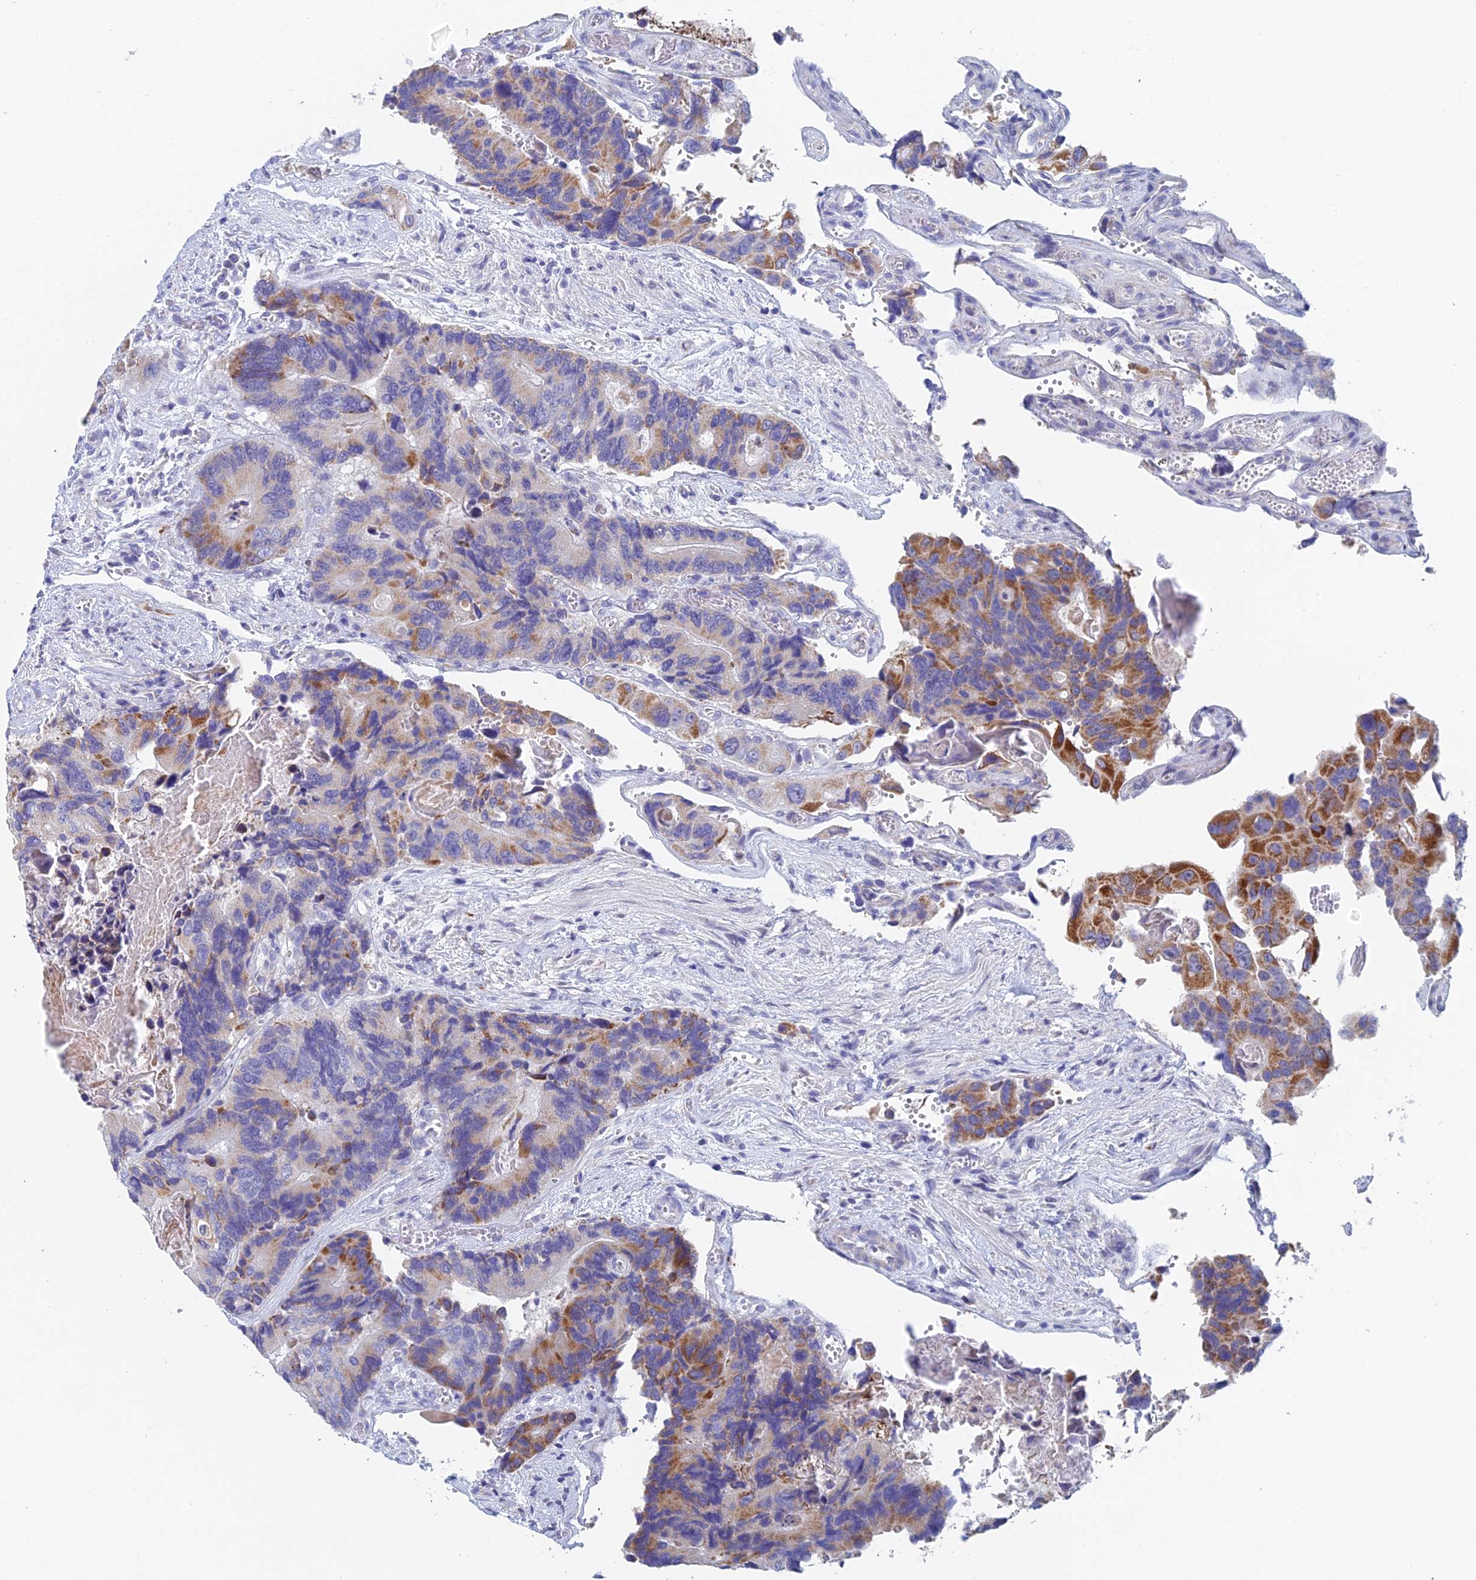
{"staining": {"intensity": "moderate", "quantity": "25%-75%", "location": "cytoplasmic/membranous"}, "tissue": "colorectal cancer", "cell_type": "Tumor cells", "image_type": "cancer", "snomed": [{"axis": "morphology", "description": "Adenocarcinoma, NOS"}, {"axis": "topography", "description": "Colon"}], "caption": "This is a histology image of immunohistochemistry (IHC) staining of colorectal cancer (adenocarcinoma), which shows moderate expression in the cytoplasmic/membranous of tumor cells.", "gene": "ACSM1", "patient": {"sex": "male", "age": 84}}